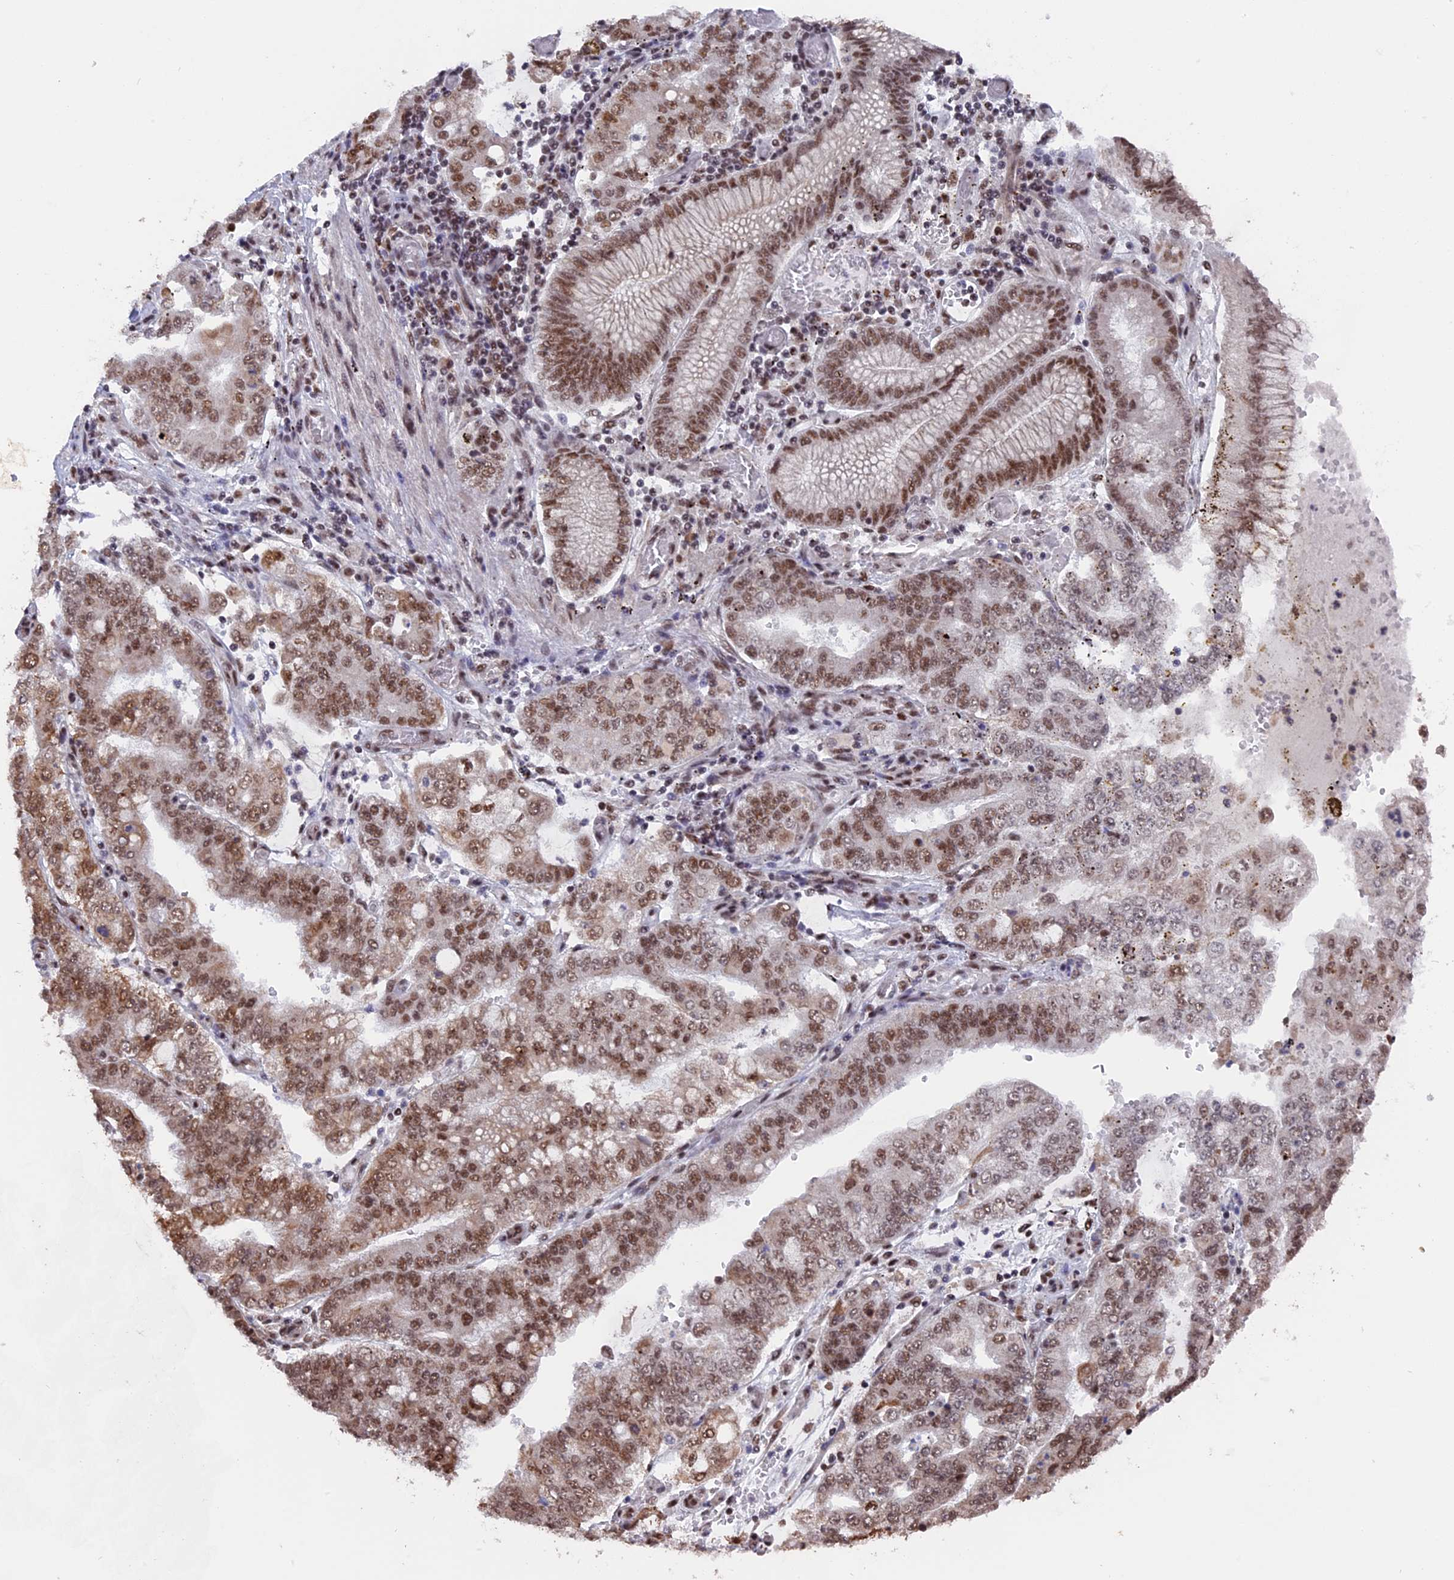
{"staining": {"intensity": "moderate", "quantity": ">75%", "location": "nuclear"}, "tissue": "stomach cancer", "cell_type": "Tumor cells", "image_type": "cancer", "snomed": [{"axis": "morphology", "description": "Adenocarcinoma, NOS"}, {"axis": "topography", "description": "Stomach"}], "caption": "This is a histology image of IHC staining of stomach adenocarcinoma, which shows moderate positivity in the nuclear of tumor cells.", "gene": "SF3A2", "patient": {"sex": "male", "age": 76}}